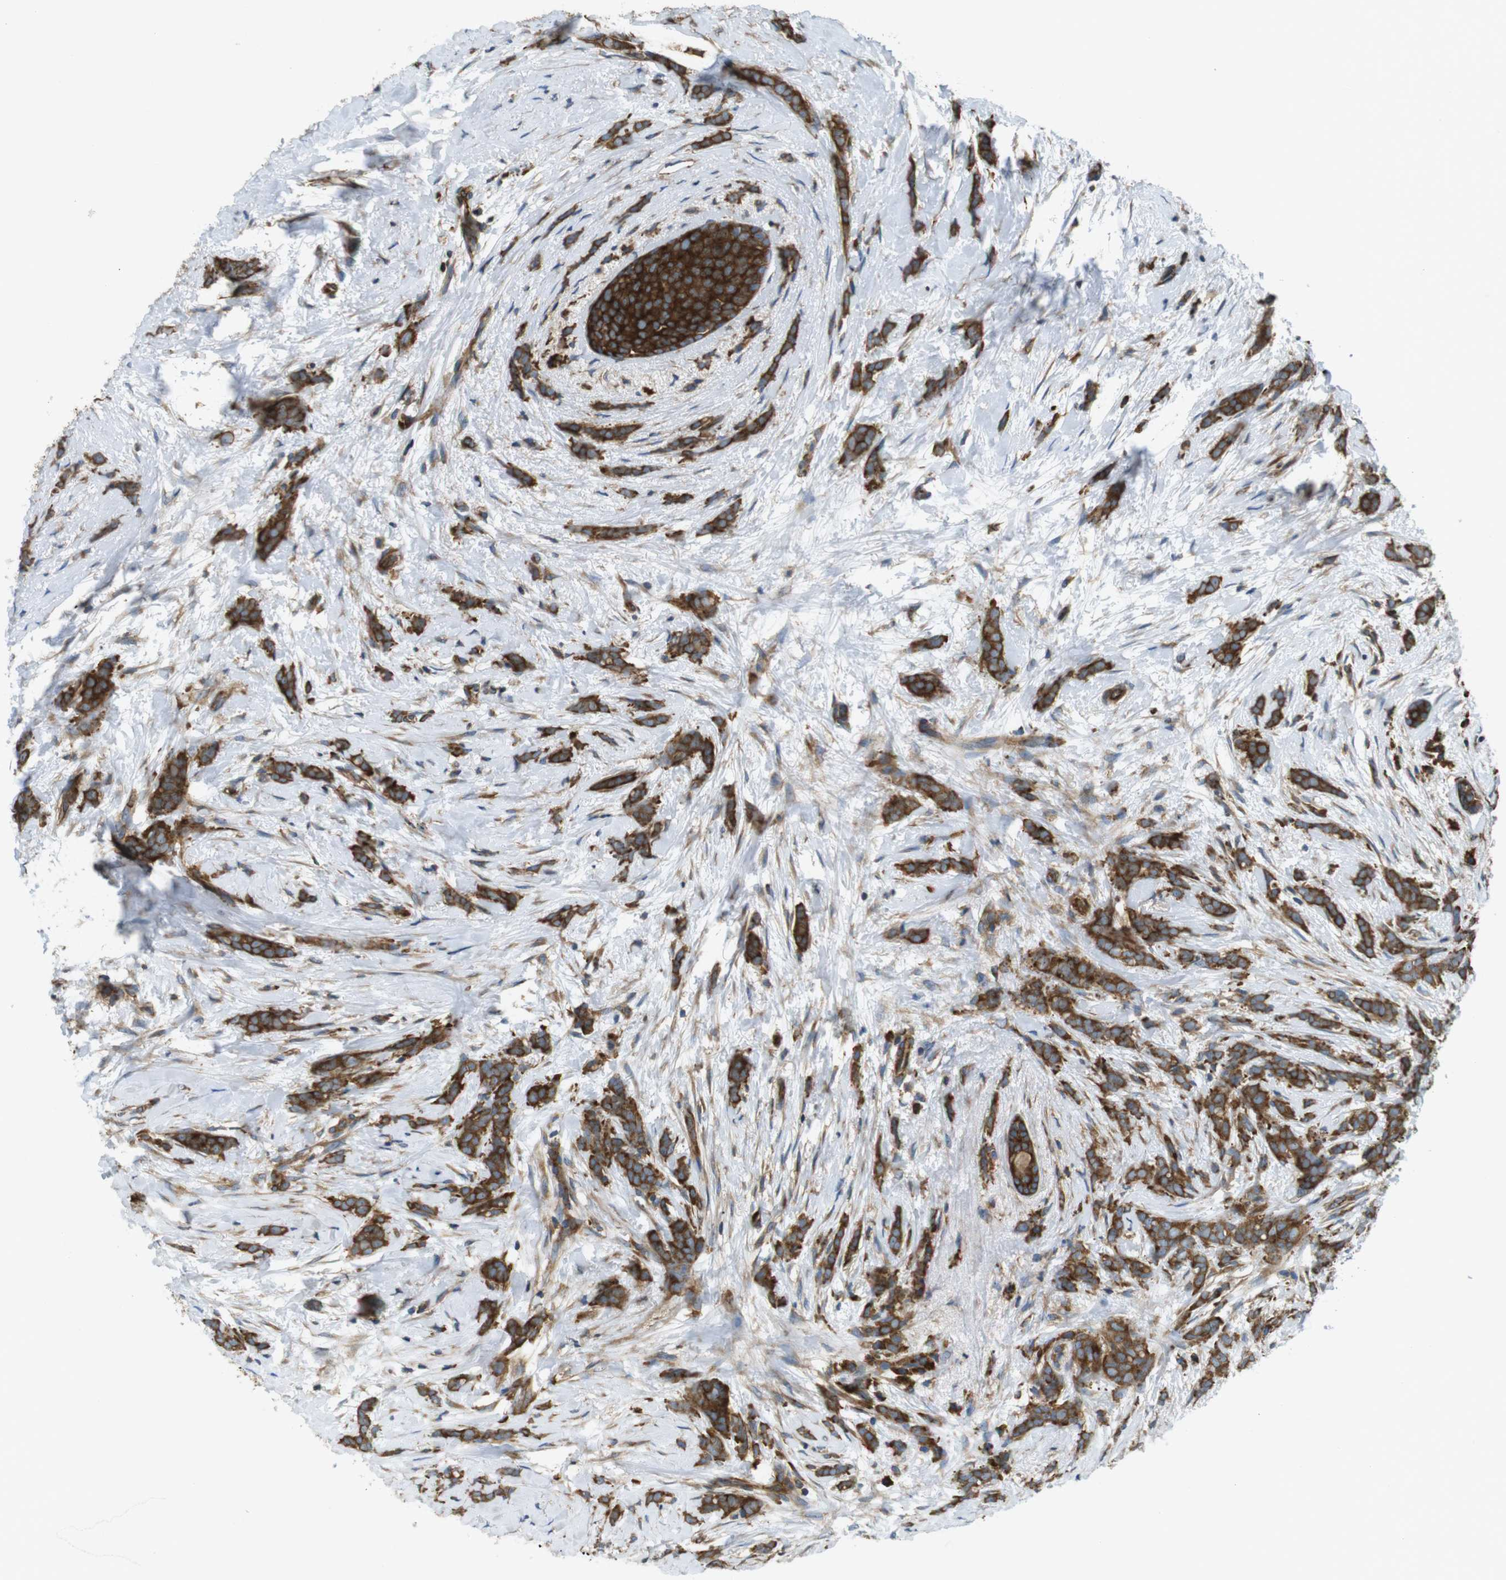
{"staining": {"intensity": "strong", "quantity": ">75%", "location": "cytoplasmic/membranous"}, "tissue": "breast cancer", "cell_type": "Tumor cells", "image_type": "cancer", "snomed": [{"axis": "morphology", "description": "Lobular carcinoma, in situ"}, {"axis": "morphology", "description": "Lobular carcinoma"}, {"axis": "topography", "description": "Breast"}], "caption": "The immunohistochemical stain labels strong cytoplasmic/membranous expression in tumor cells of lobular carcinoma in situ (breast) tissue. (DAB (3,3'-diaminobenzidine) = brown stain, brightfield microscopy at high magnification).", "gene": "TSC1", "patient": {"sex": "female", "age": 41}}